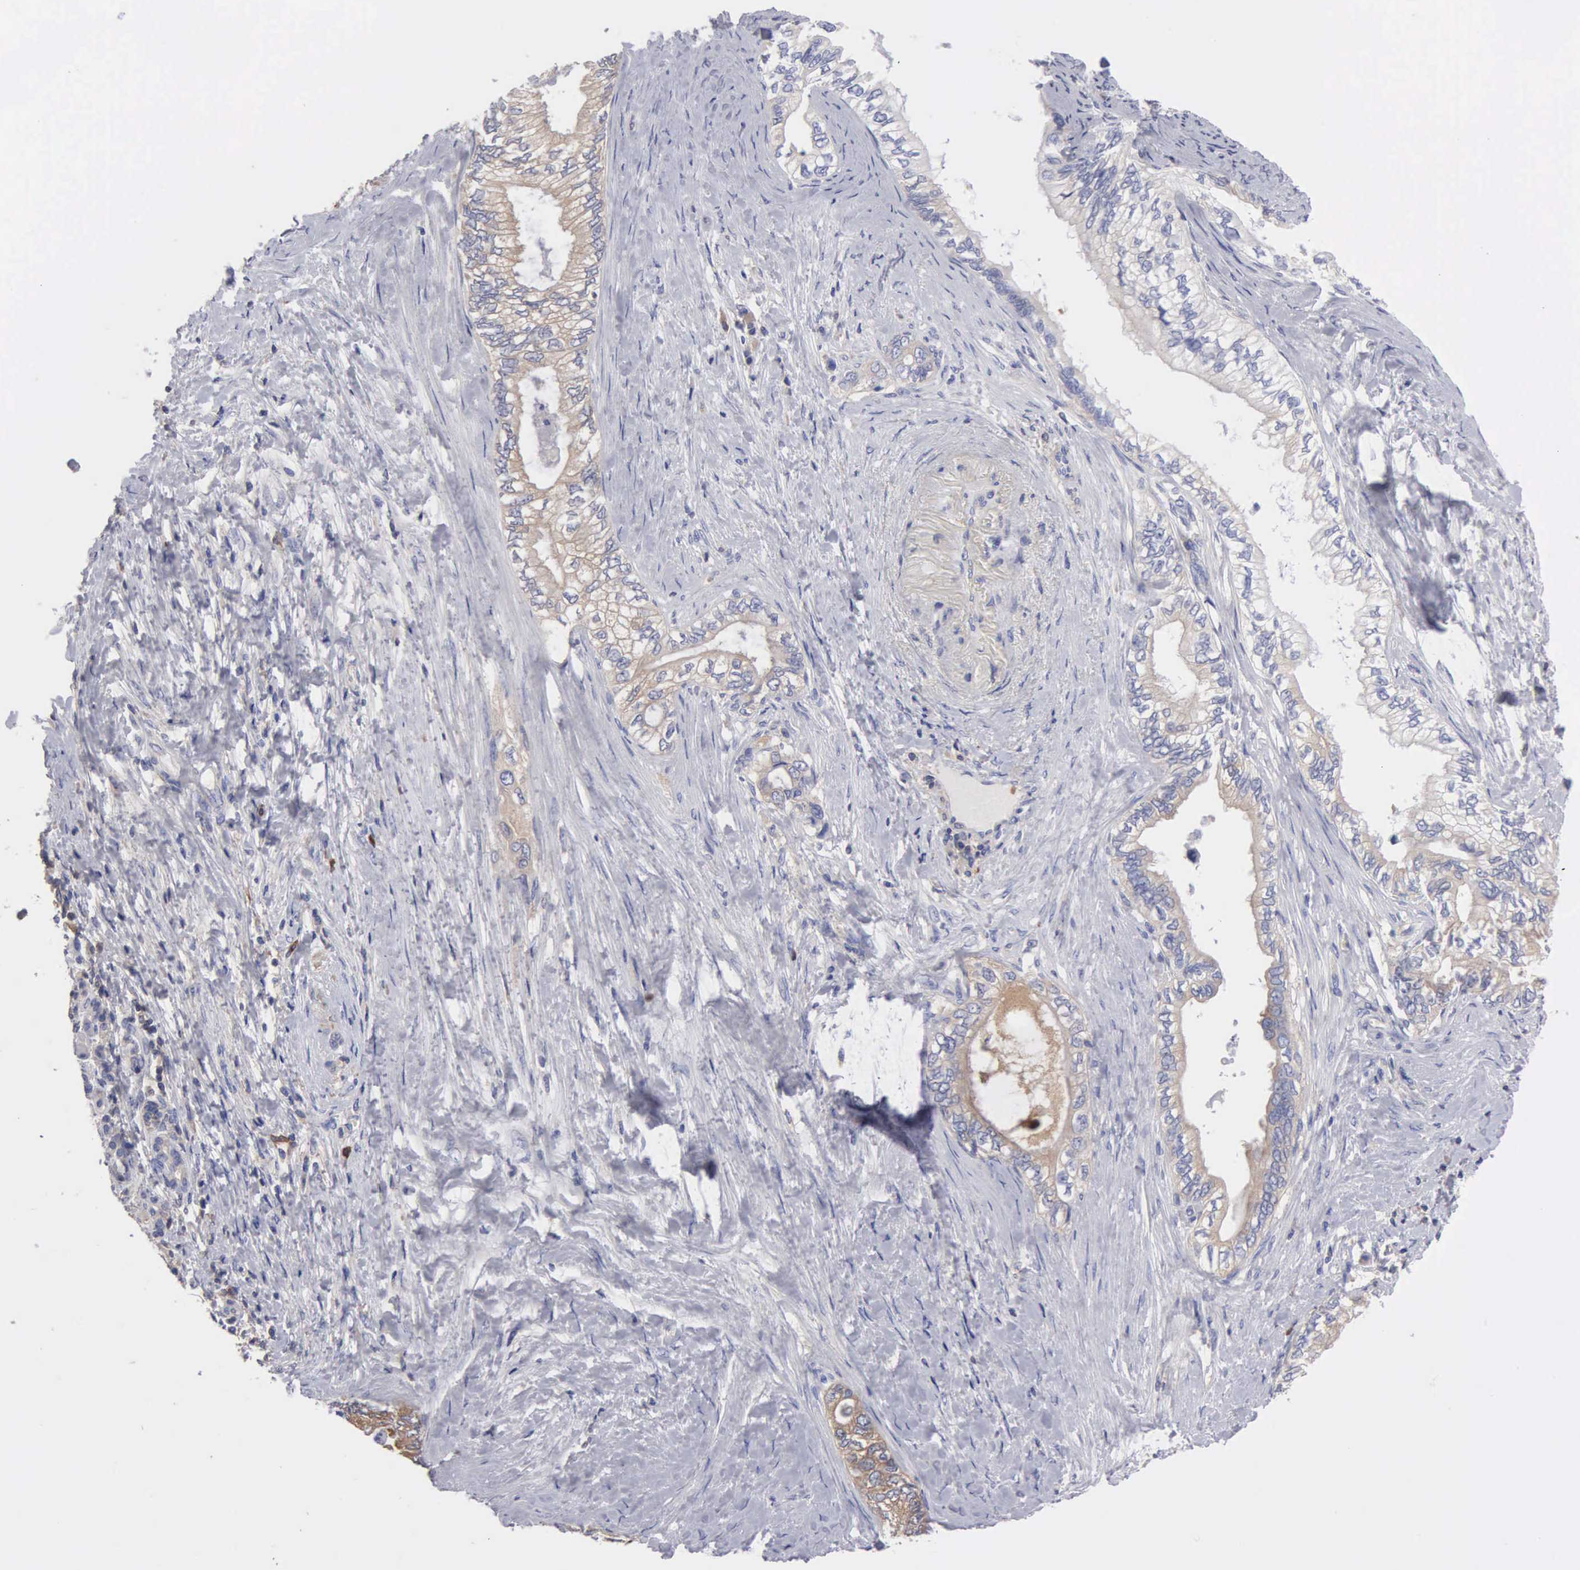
{"staining": {"intensity": "weak", "quantity": "<25%", "location": "cytoplasmic/membranous"}, "tissue": "pancreatic cancer", "cell_type": "Tumor cells", "image_type": "cancer", "snomed": [{"axis": "morphology", "description": "Adenocarcinoma, NOS"}, {"axis": "topography", "description": "Pancreas"}], "caption": "High magnification brightfield microscopy of pancreatic cancer stained with DAB (brown) and counterstained with hematoxylin (blue): tumor cells show no significant positivity.", "gene": "G6PD", "patient": {"sex": "female", "age": 66}}